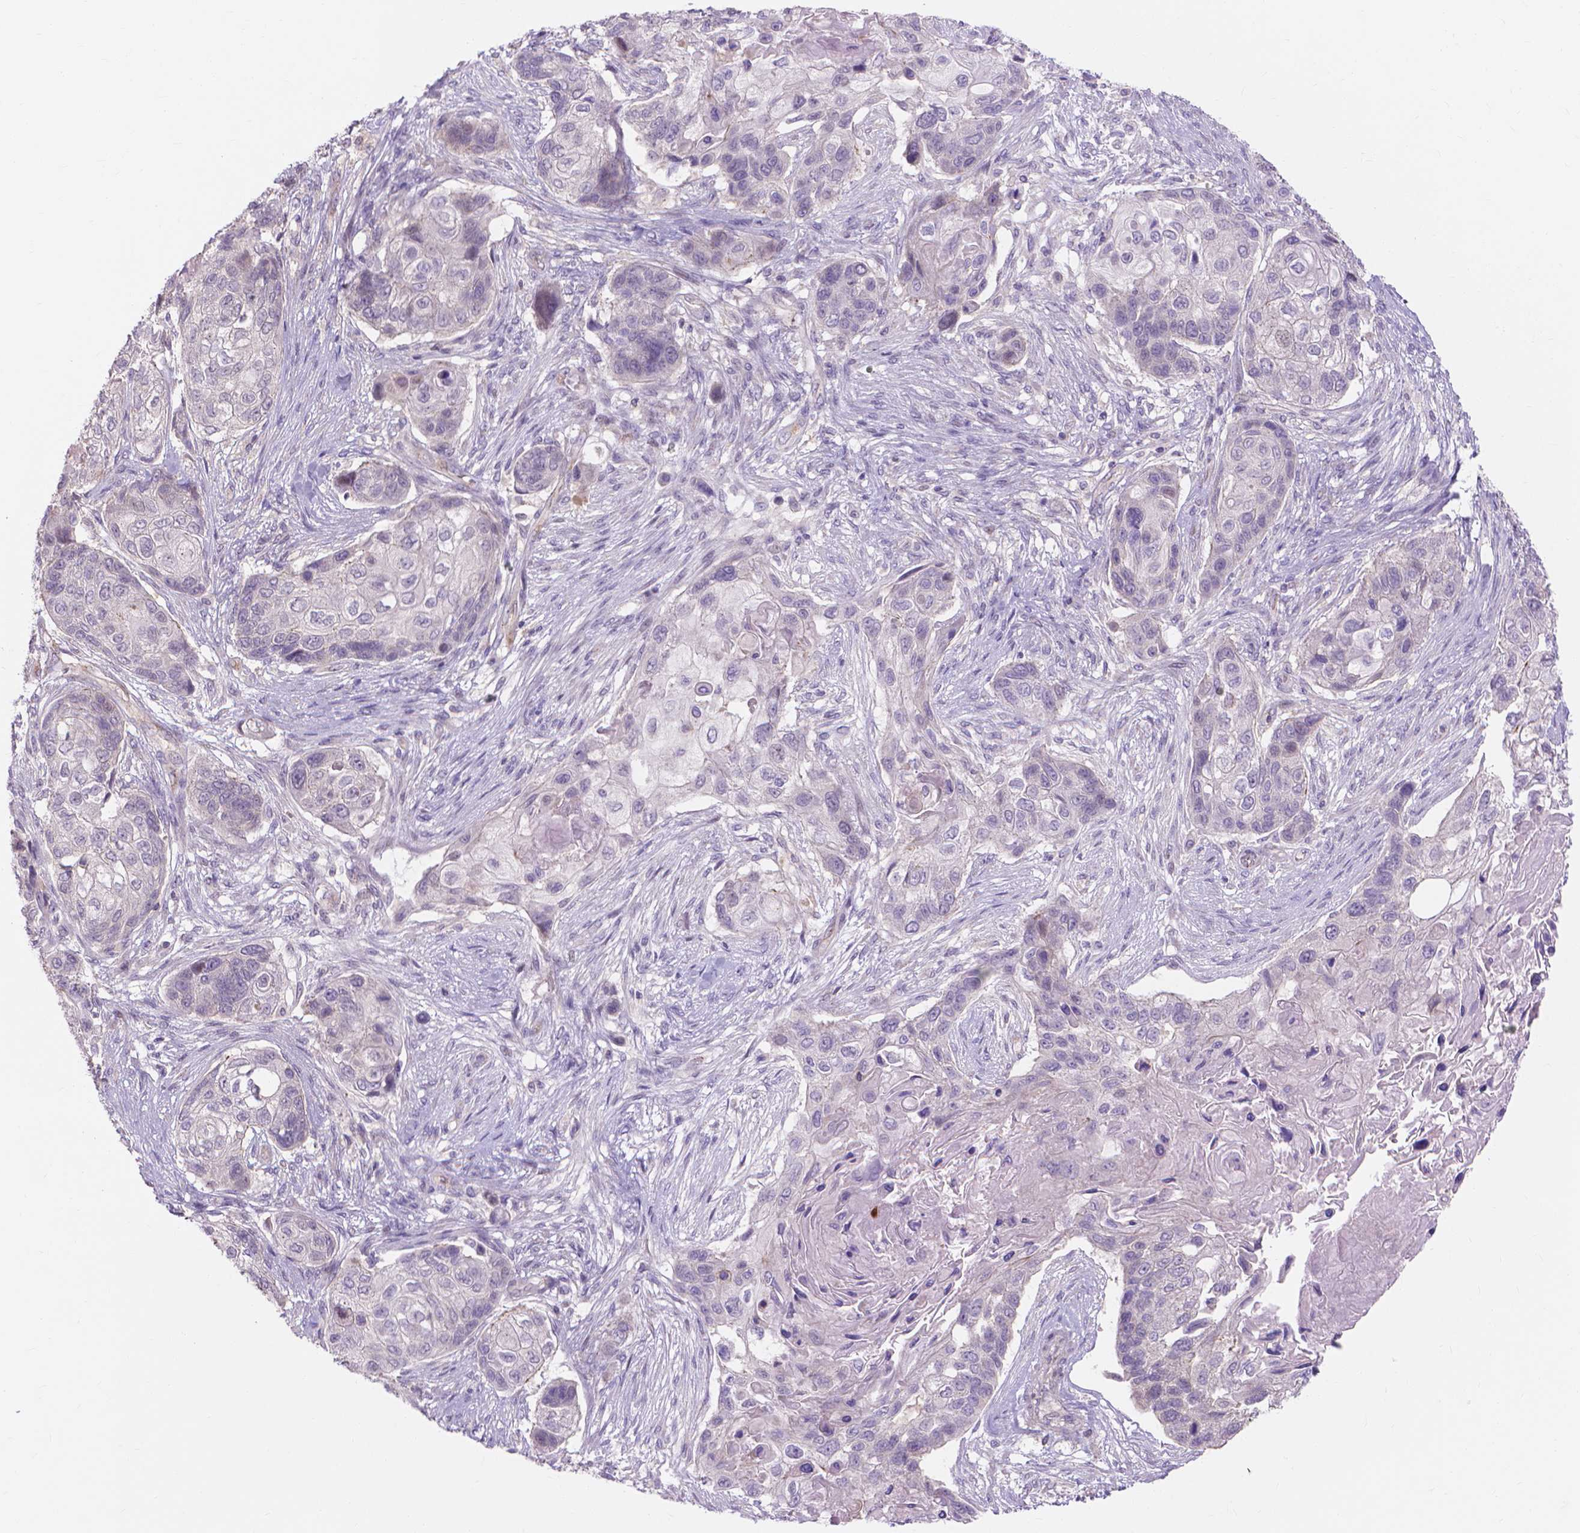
{"staining": {"intensity": "negative", "quantity": "none", "location": "none"}, "tissue": "lung cancer", "cell_type": "Tumor cells", "image_type": "cancer", "snomed": [{"axis": "morphology", "description": "Squamous cell carcinoma, NOS"}, {"axis": "topography", "description": "Lung"}], "caption": "Immunohistochemistry (IHC) histopathology image of neoplastic tissue: squamous cell carcinoma (lung) stained with DAB (3,3'-diaminobenzidine) exhibits no significant protein staining in tumor cells.", "gene": "PRDM13", "patient": {"sex": "male", "age": 69}}